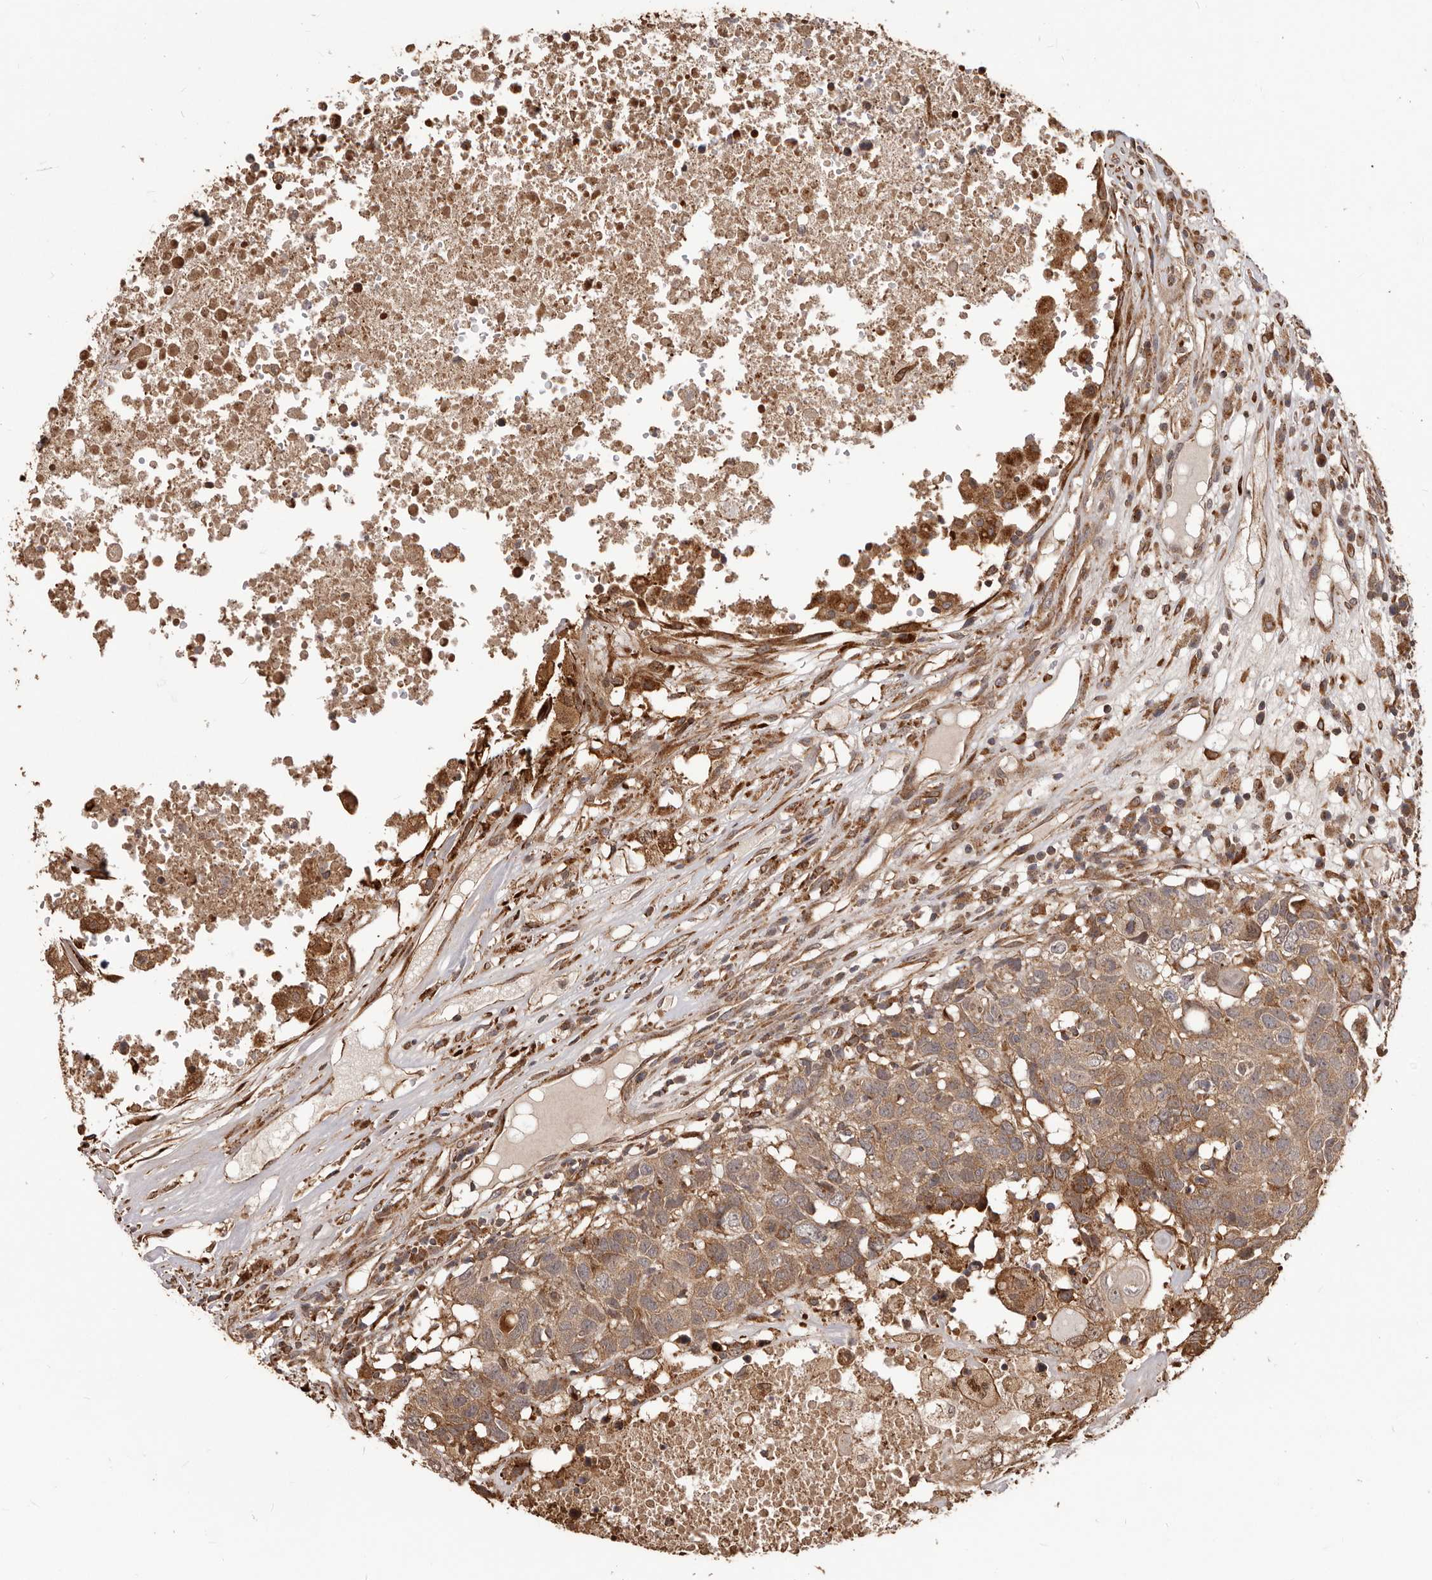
{"staining": {"intensity": "moderate", "quantity": ">75%", "location": "cytoplasmic/membranous"}, "tissue": "head and neck cancer", "cell_type": "Tumor cells", "image_type": "cancer", "snomed": [{"axis": "morphology", "description": "Squamous cell carcinoma, NOS"}, {"axis": "topography", "description": "Head-Neck"}], "caption": "A brown stain highlights moderate cytoplasmic/membranous positivity of a protein in head and neck cancer tumor cells. (Stains: DAB (3,3'-diaminobenzidine) in brown, nuclei in blue, Microscopy: brightfield microscopy at high magnification).", "gene": "MTO1", "patient": {"sex": "male", "age": 66}}